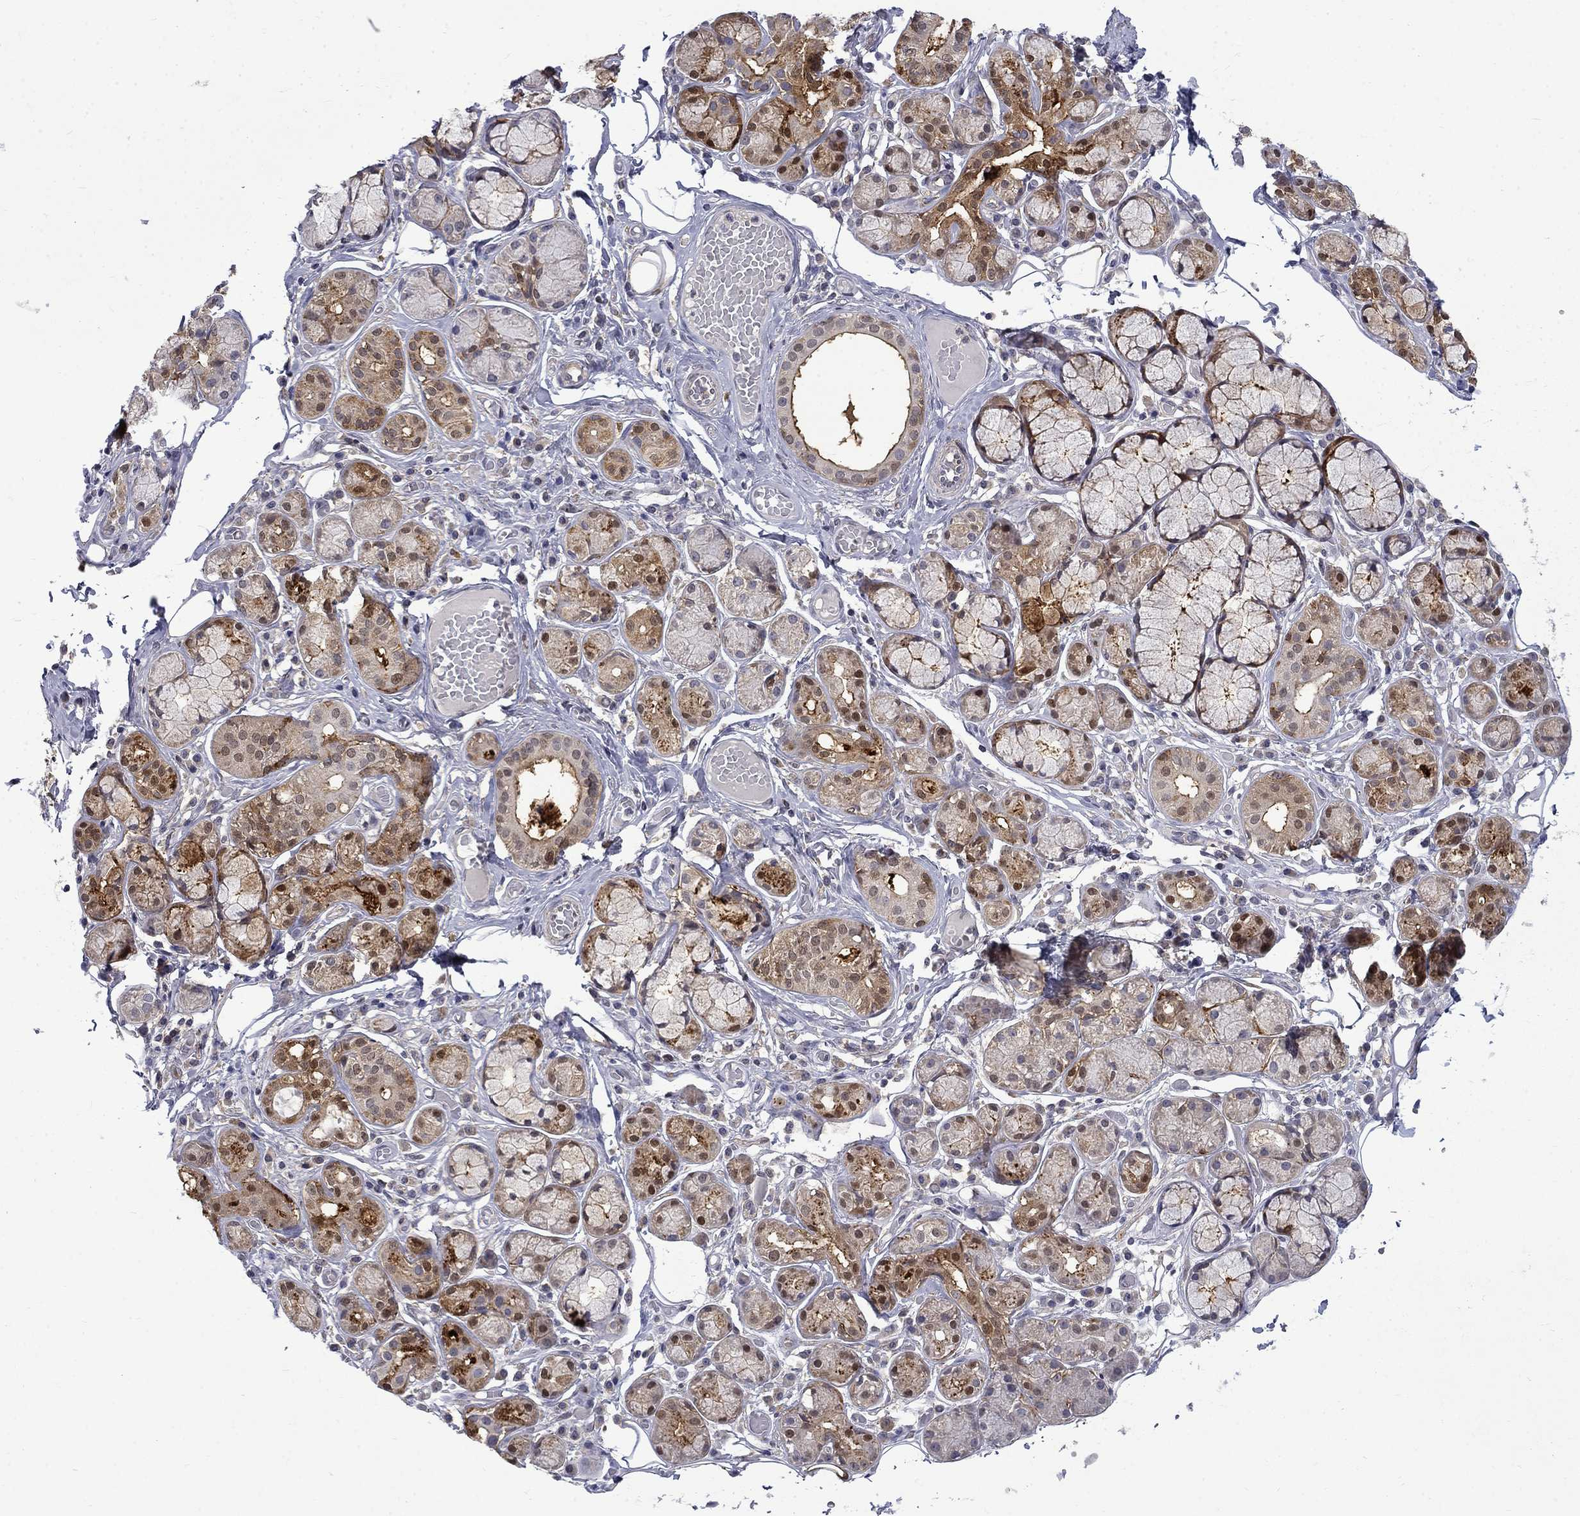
{"staining": {"intensity": "strong", "quantity": "<25%", "location": "cytoplasmic/membranous,nuclear"}, "tissue": "salivary gland", "cell_type": "Glandular cells", "image_type": "normal", "snomed": [{"axis": "morphology", "description": "Normal tissue, NOS"}, {"axis": "topography", "description": "Salivary gland"}, {"axis": "topography", "description": "Peripheral nerve tissue"}], "caption": "Human salivary gland stained for a protein (brown) shows strong cytoplasmic/membranous,nuclear positive expression in approximately <25% of glandular cells.", "gene": "PCBP2", "patient": {"sex": "male", "age": 71}}